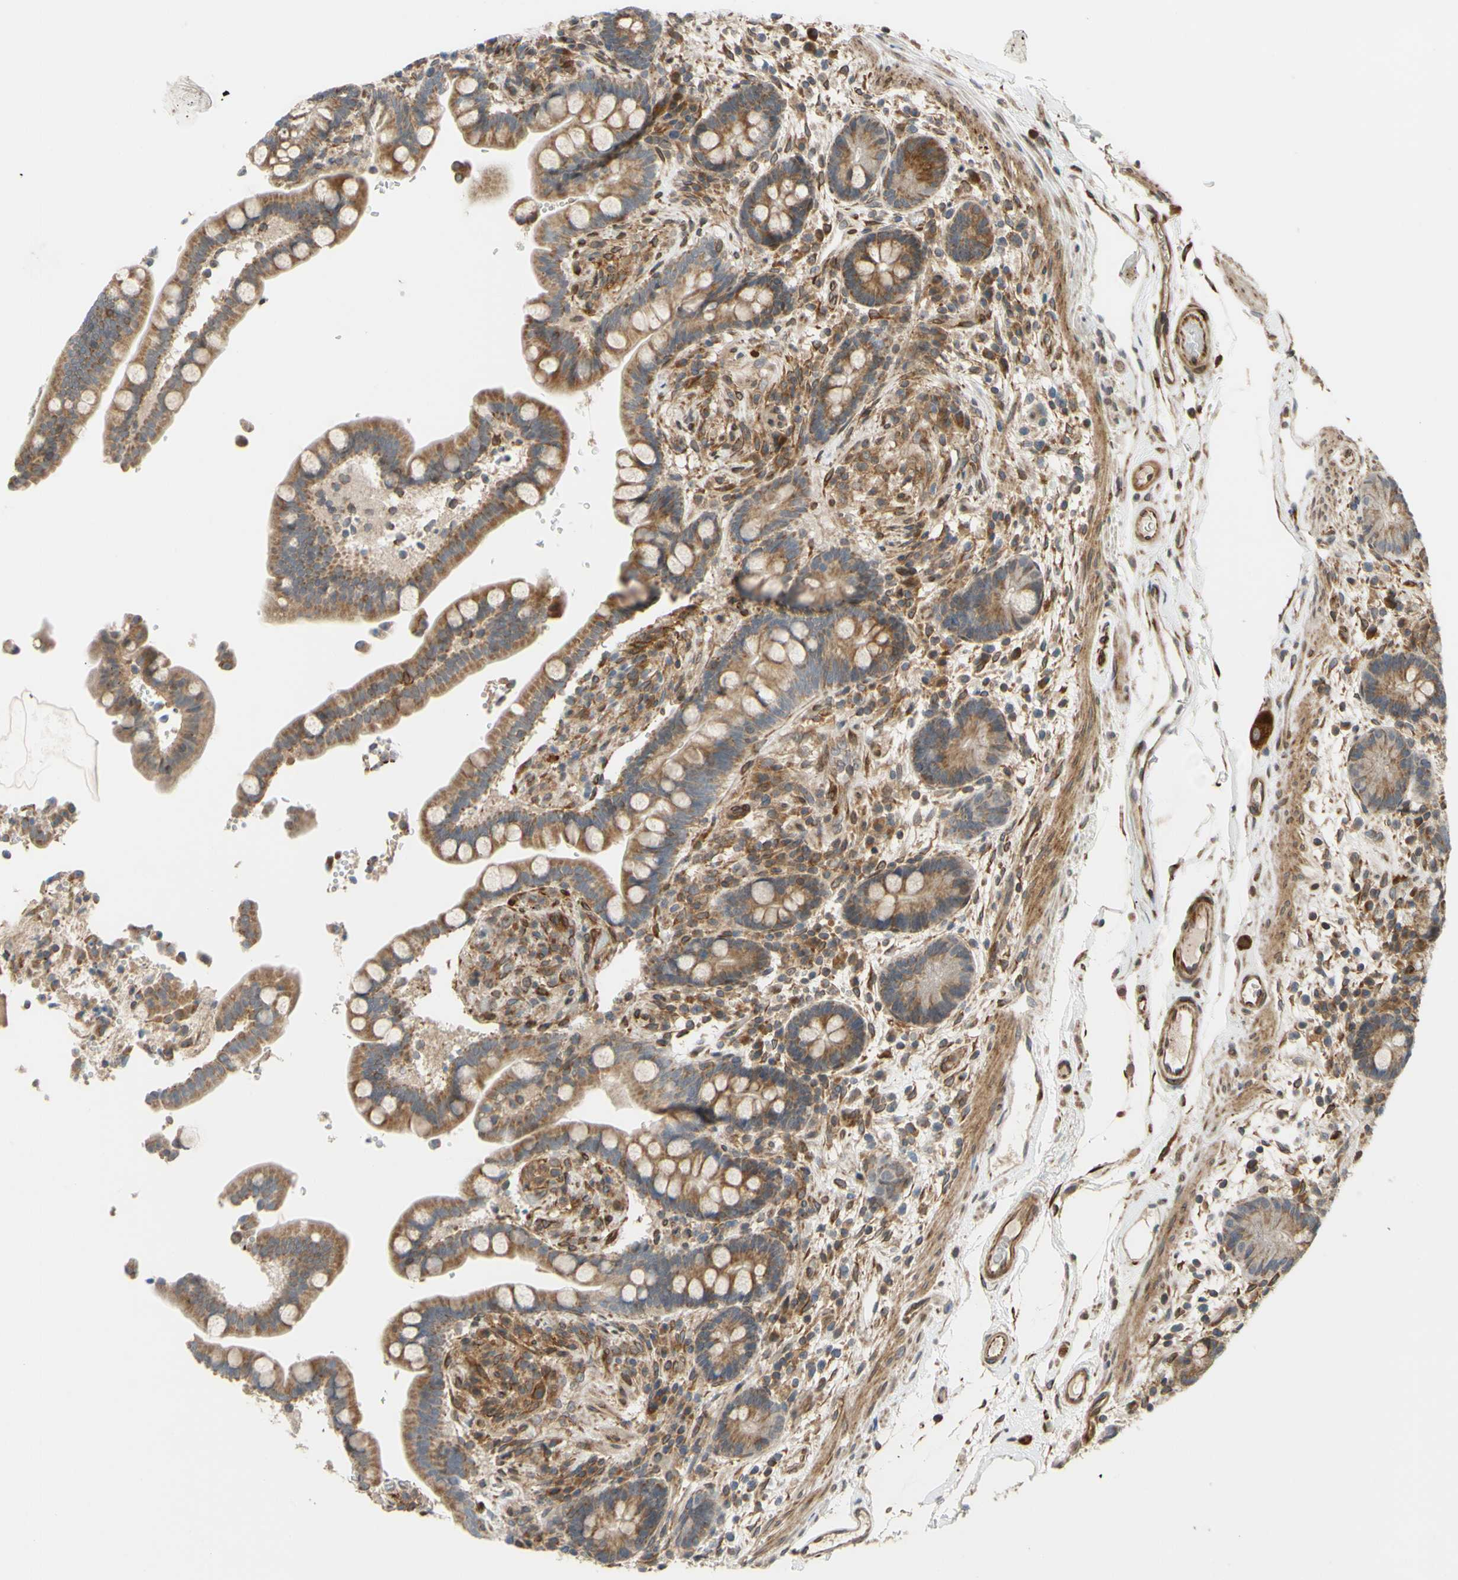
{"staining": {"intensity": "moderate", "quantity": ">75%", "location": "cytoplasmic/membranous"}, "tissue": "colon", "cell_type": "Endothelial cells", "image_type": "normal", "snomed": [{"axis": "morphology", "description": "Normal tissue, NOS"}, {"axis": "topography", "description": "Colon"}], "caption": "Immunohistochemical staining of normal colon exhibits medium levels of moderate cytoplasmic/membranous positivity in about >75% of endothelial cells.", "gene": "PRAF2", "patient": {"sex": "male", "age": 73}}